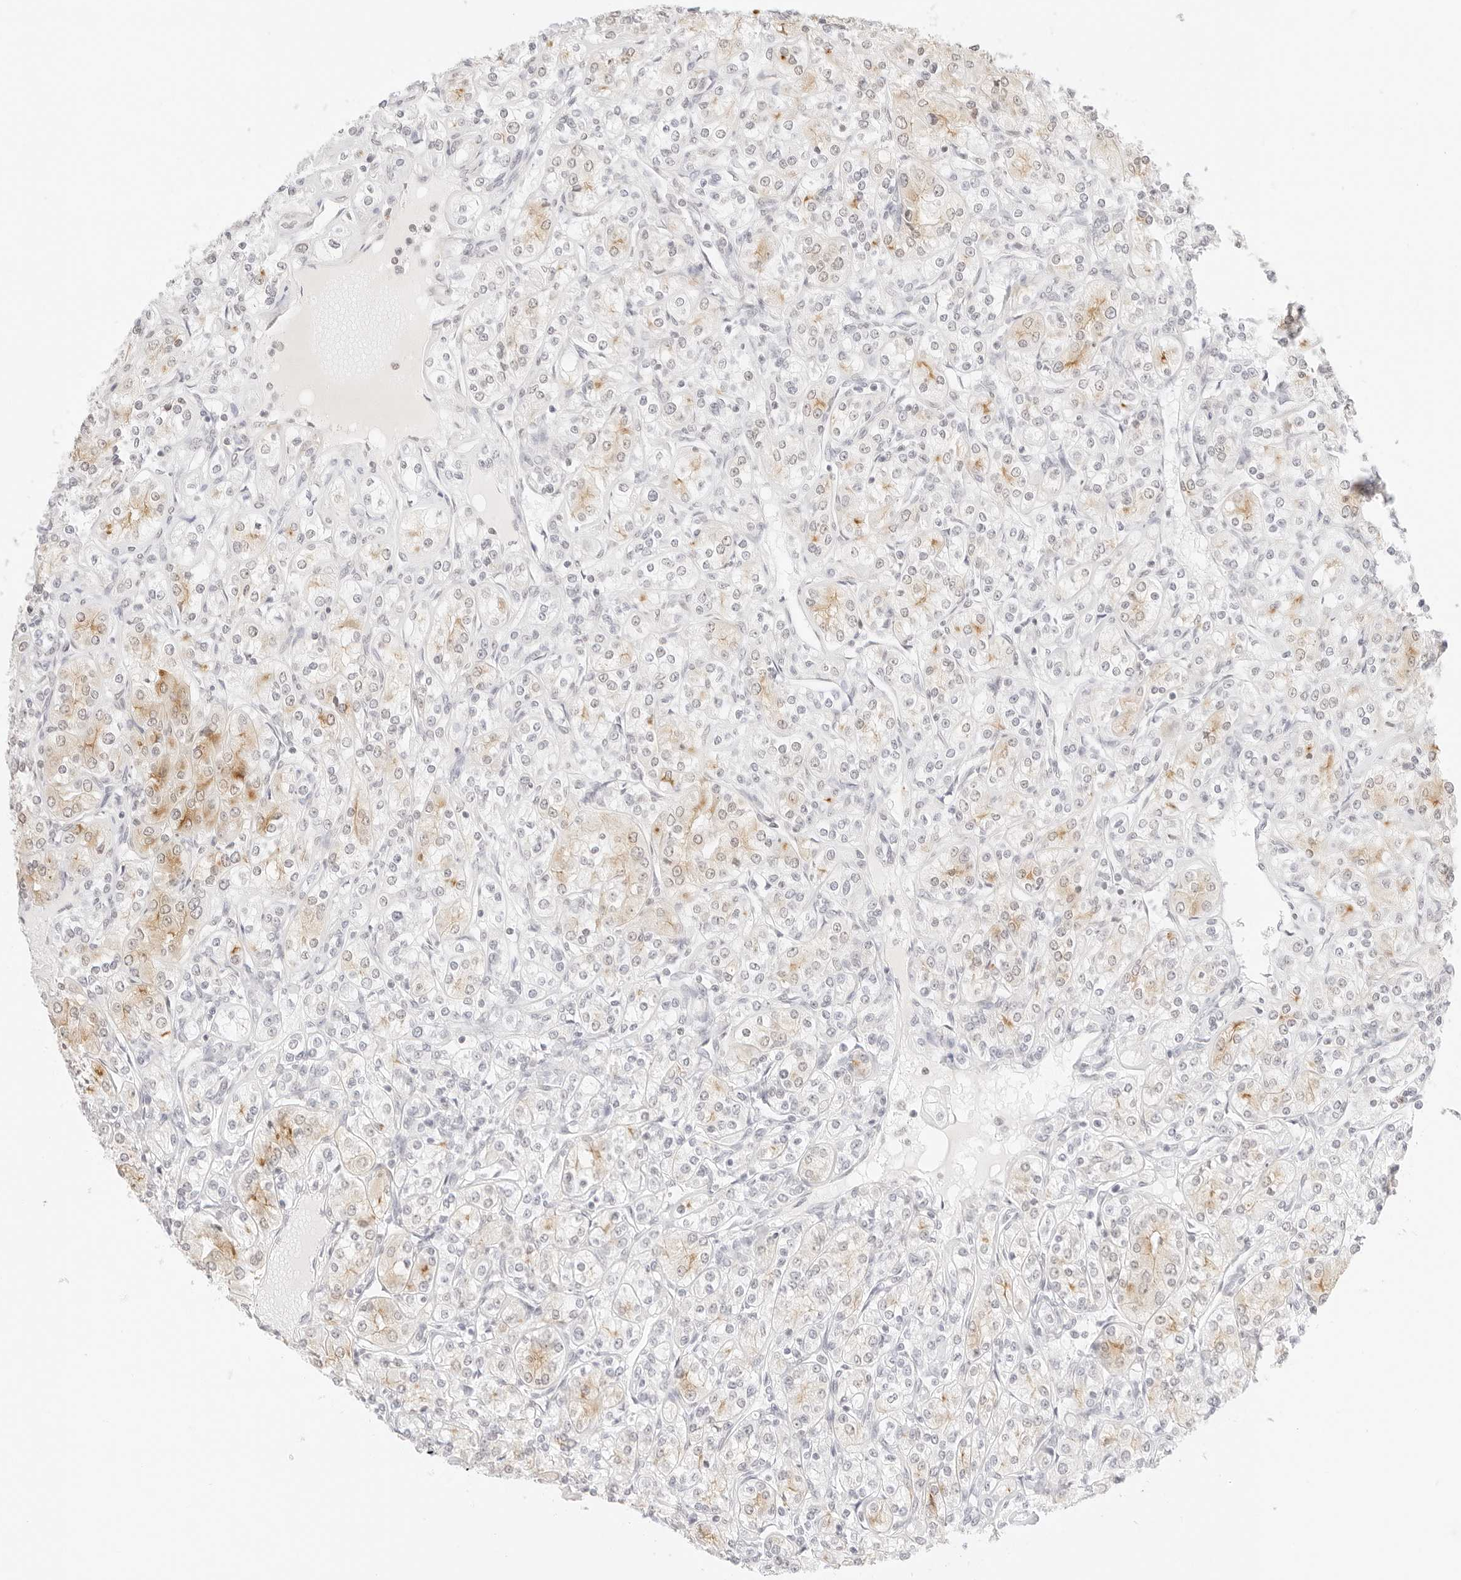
{"staining": {"intensity": "weak", "quantity": "<25%", "location": "cytoplasmic/membranous"}, "tissue": "renal cancer", "cell_type": "Tumor cells", "image_type": "cancer", "snomed": [{"axis": "morphology", "description": "Adenocarcinoma, NOS"}, {"axis": "topography", "description": "Kidney"}], "caption": "The immunohistochemistry (IHC) histopathology image has no significant expression in tumor cells of renal cancer tissue. (DAB (3,3'-diaminobenzidine) immunohistochemistry visualized using brightfield microscopy, high magnification).", "gene": "FBLN5", "patient": {"sex": "male", "age": 77}}